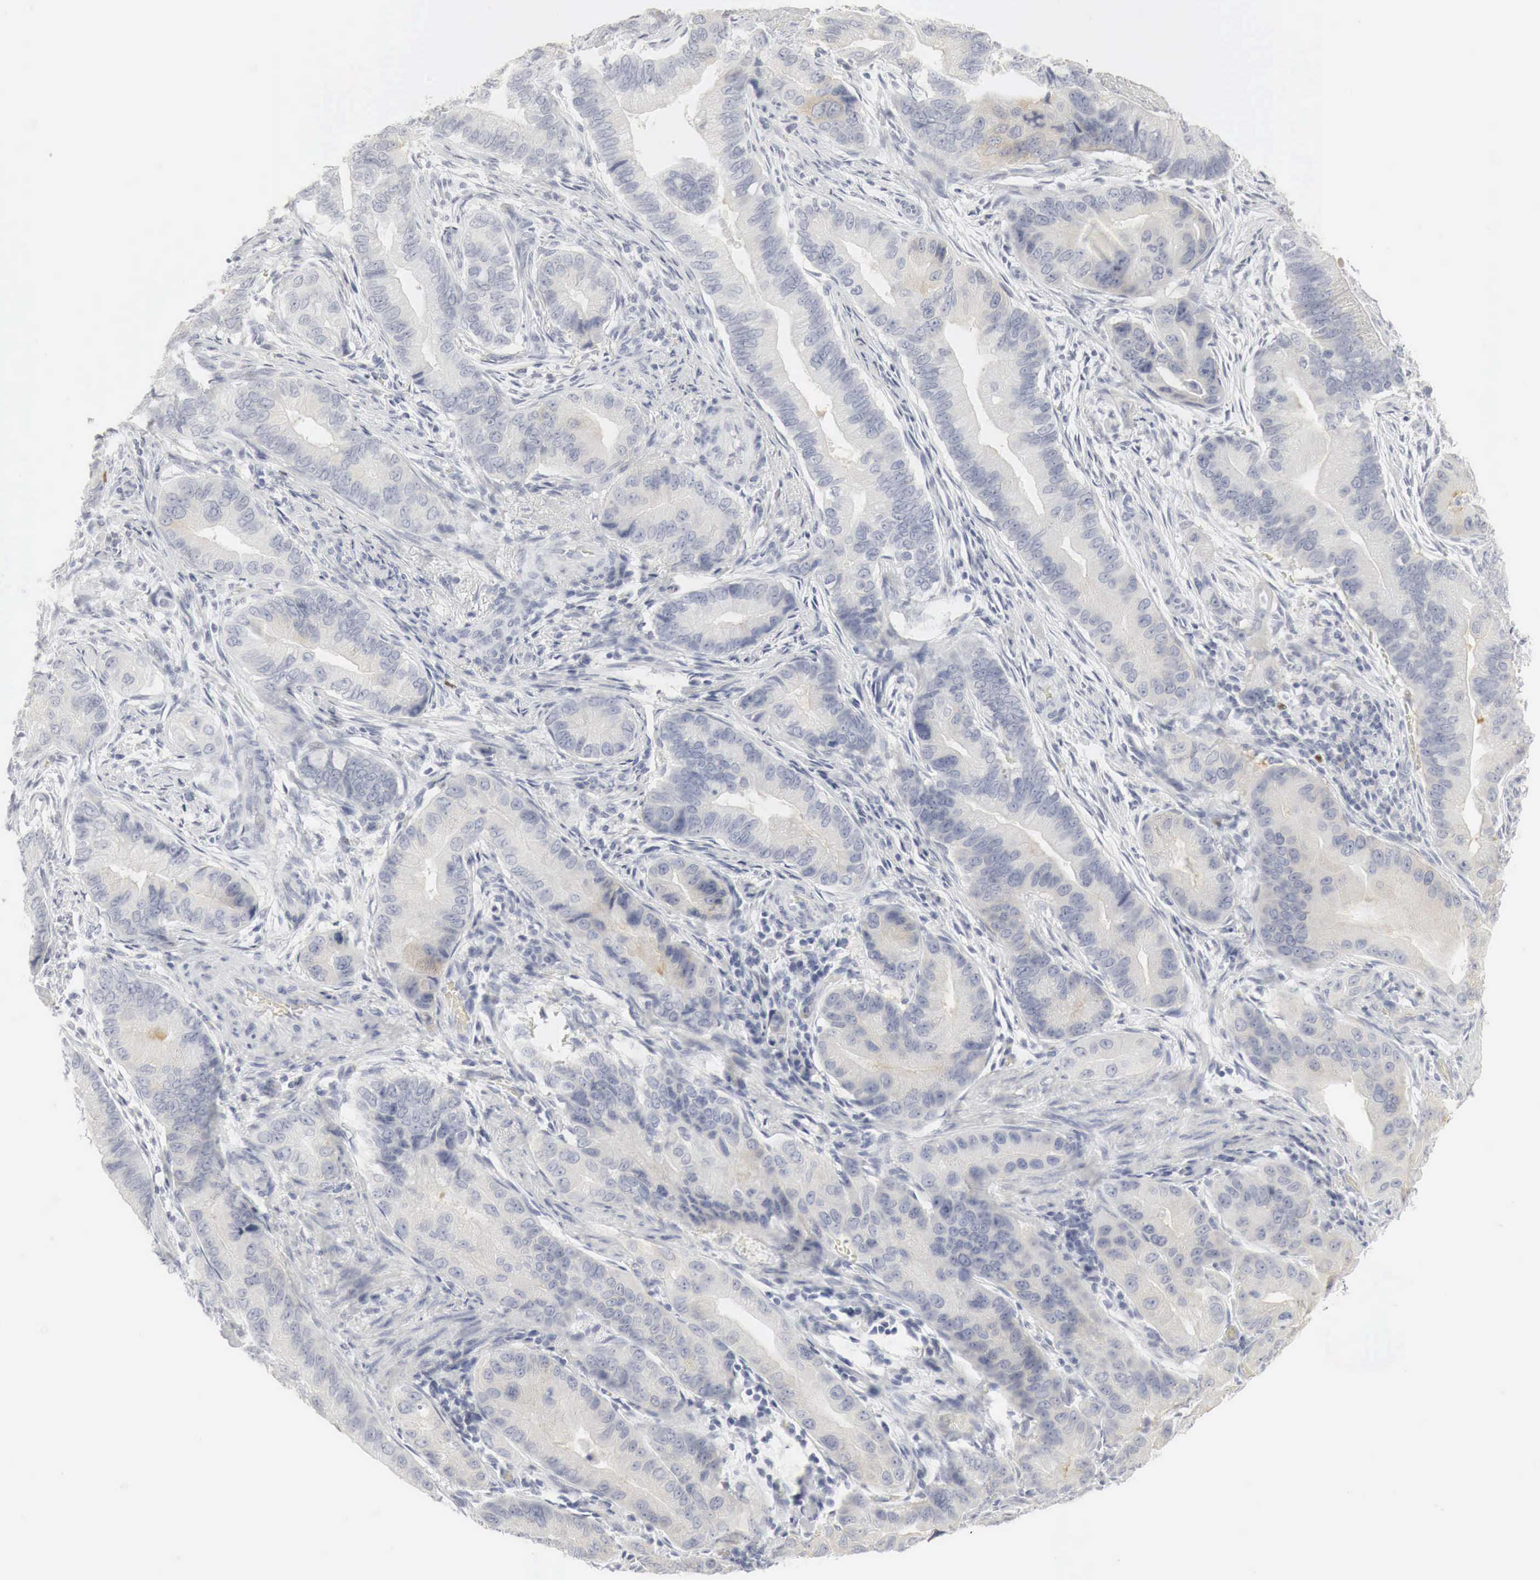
{"staining": {"intensity": "weak", "quantity": "<25%", "location": "cytoplasmic/membranous"}, "tissue": "pancreatic cancer", "cell_type": "Tumor cells", "image_type": "cancer", "snomed": [{"axis": "morphology", "description": "Adenocarcinoma, NOS"}, {"axis": "topography", "description": "Pancreas"}, {"axis": "topography", "description": "Stomach, upper"}], "caption": "Tumor cells show no significant protein positivity in adenocarcinoma (pancreatic).", "gene": "TP63", "patient": {"sex": "male", "age": 77}}